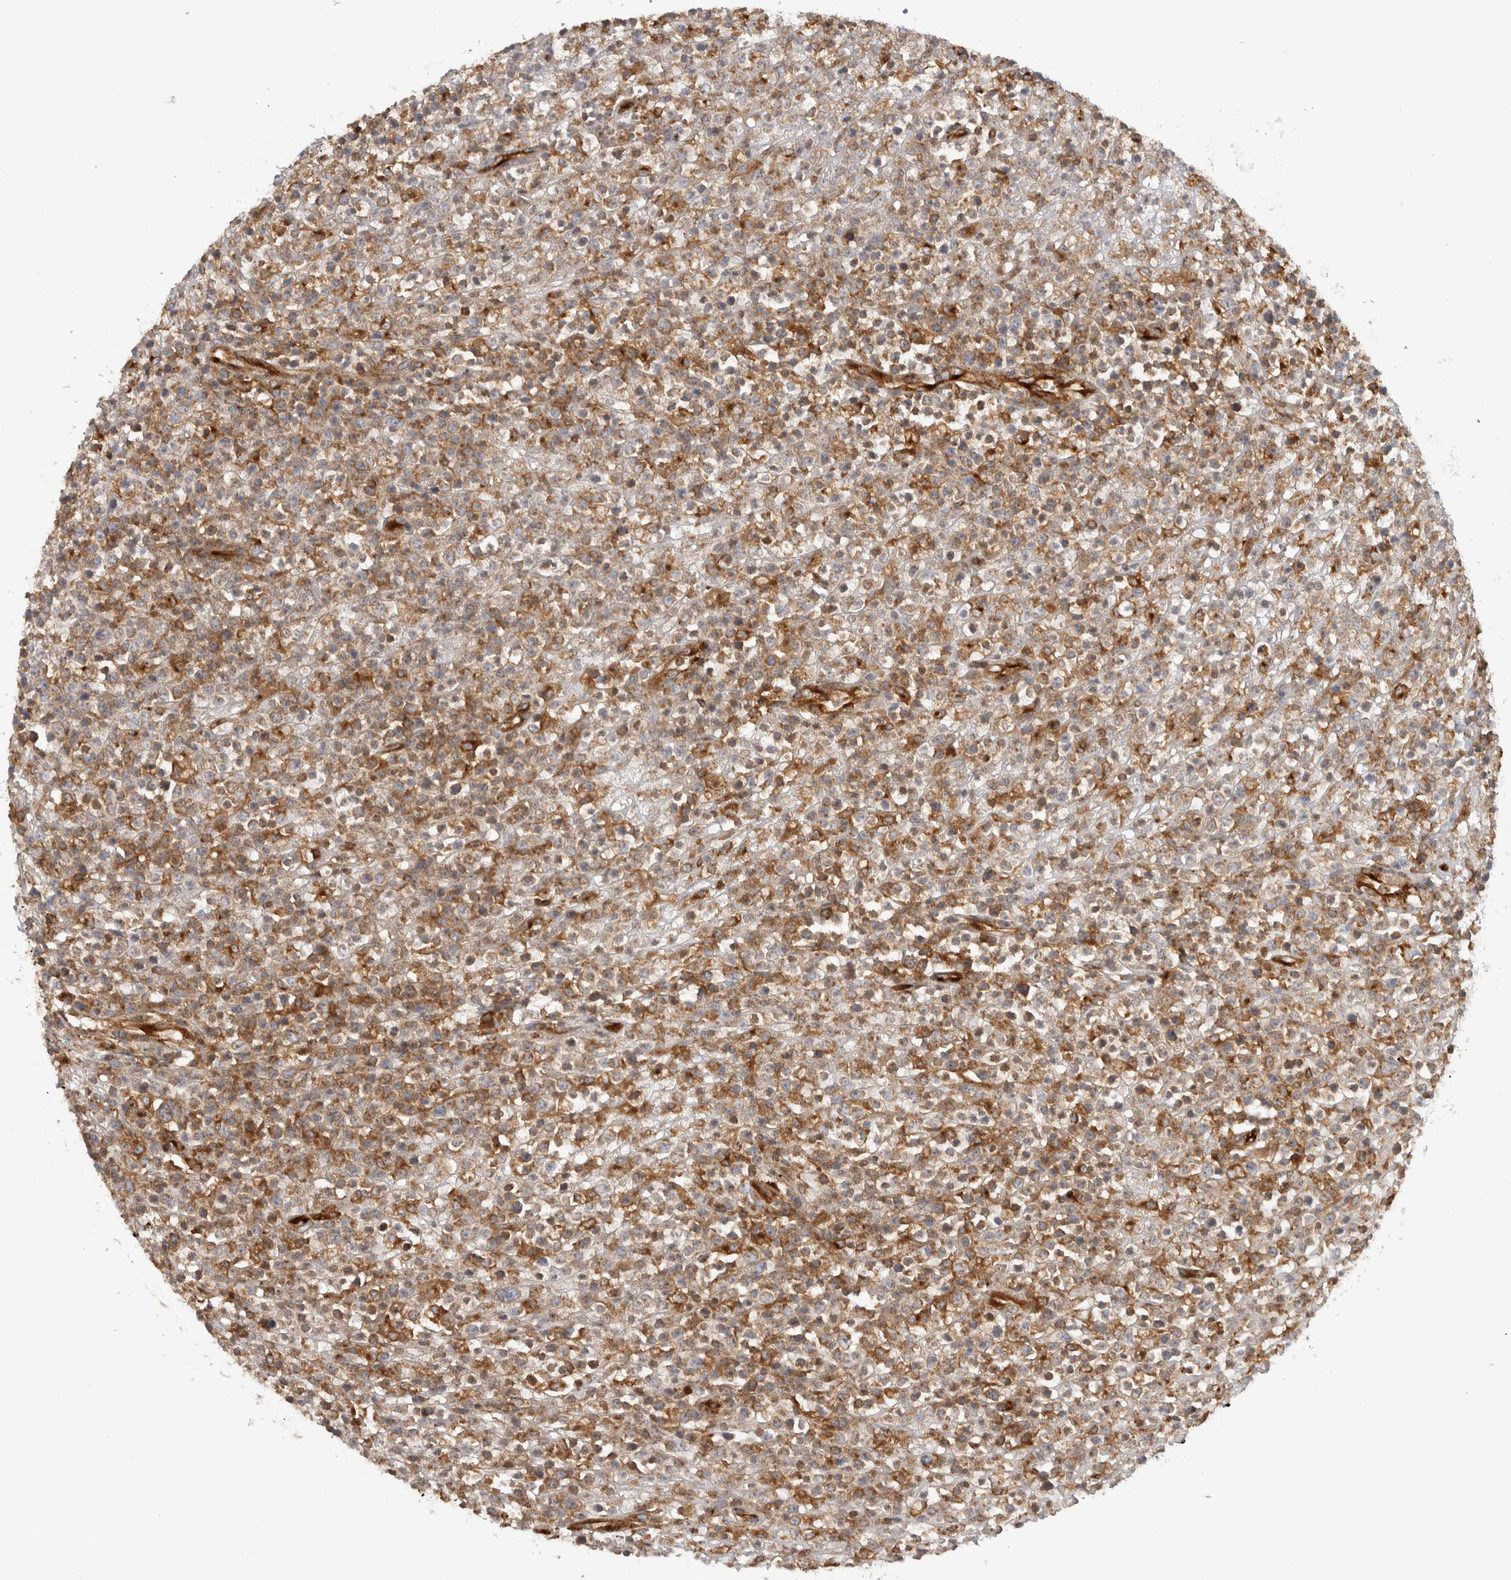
{"staining": {"intensity": "moderate", "quantity": ">75%", "location": "cytoplasmic/membranous"}, "tissue": "lymphoma", "cell_type": "Tumor cells", "image_type": "cancer", "snomed": [{"axis": "morphology", "description": "Malignant lymphoma, non-Hodgkin's type, High grade"}, {"axis": "topography", "description": "Colon"}], "caption": "High-grade malignant lymphoma, non-Hodgkin's type was stained to show a protein in brown. There is medium levels of moderate cytoplasmic/membranous expression in about >75% of tumor cells.", "gene": "HLA-E", "patient": {"sex": "female", "age": 53}}